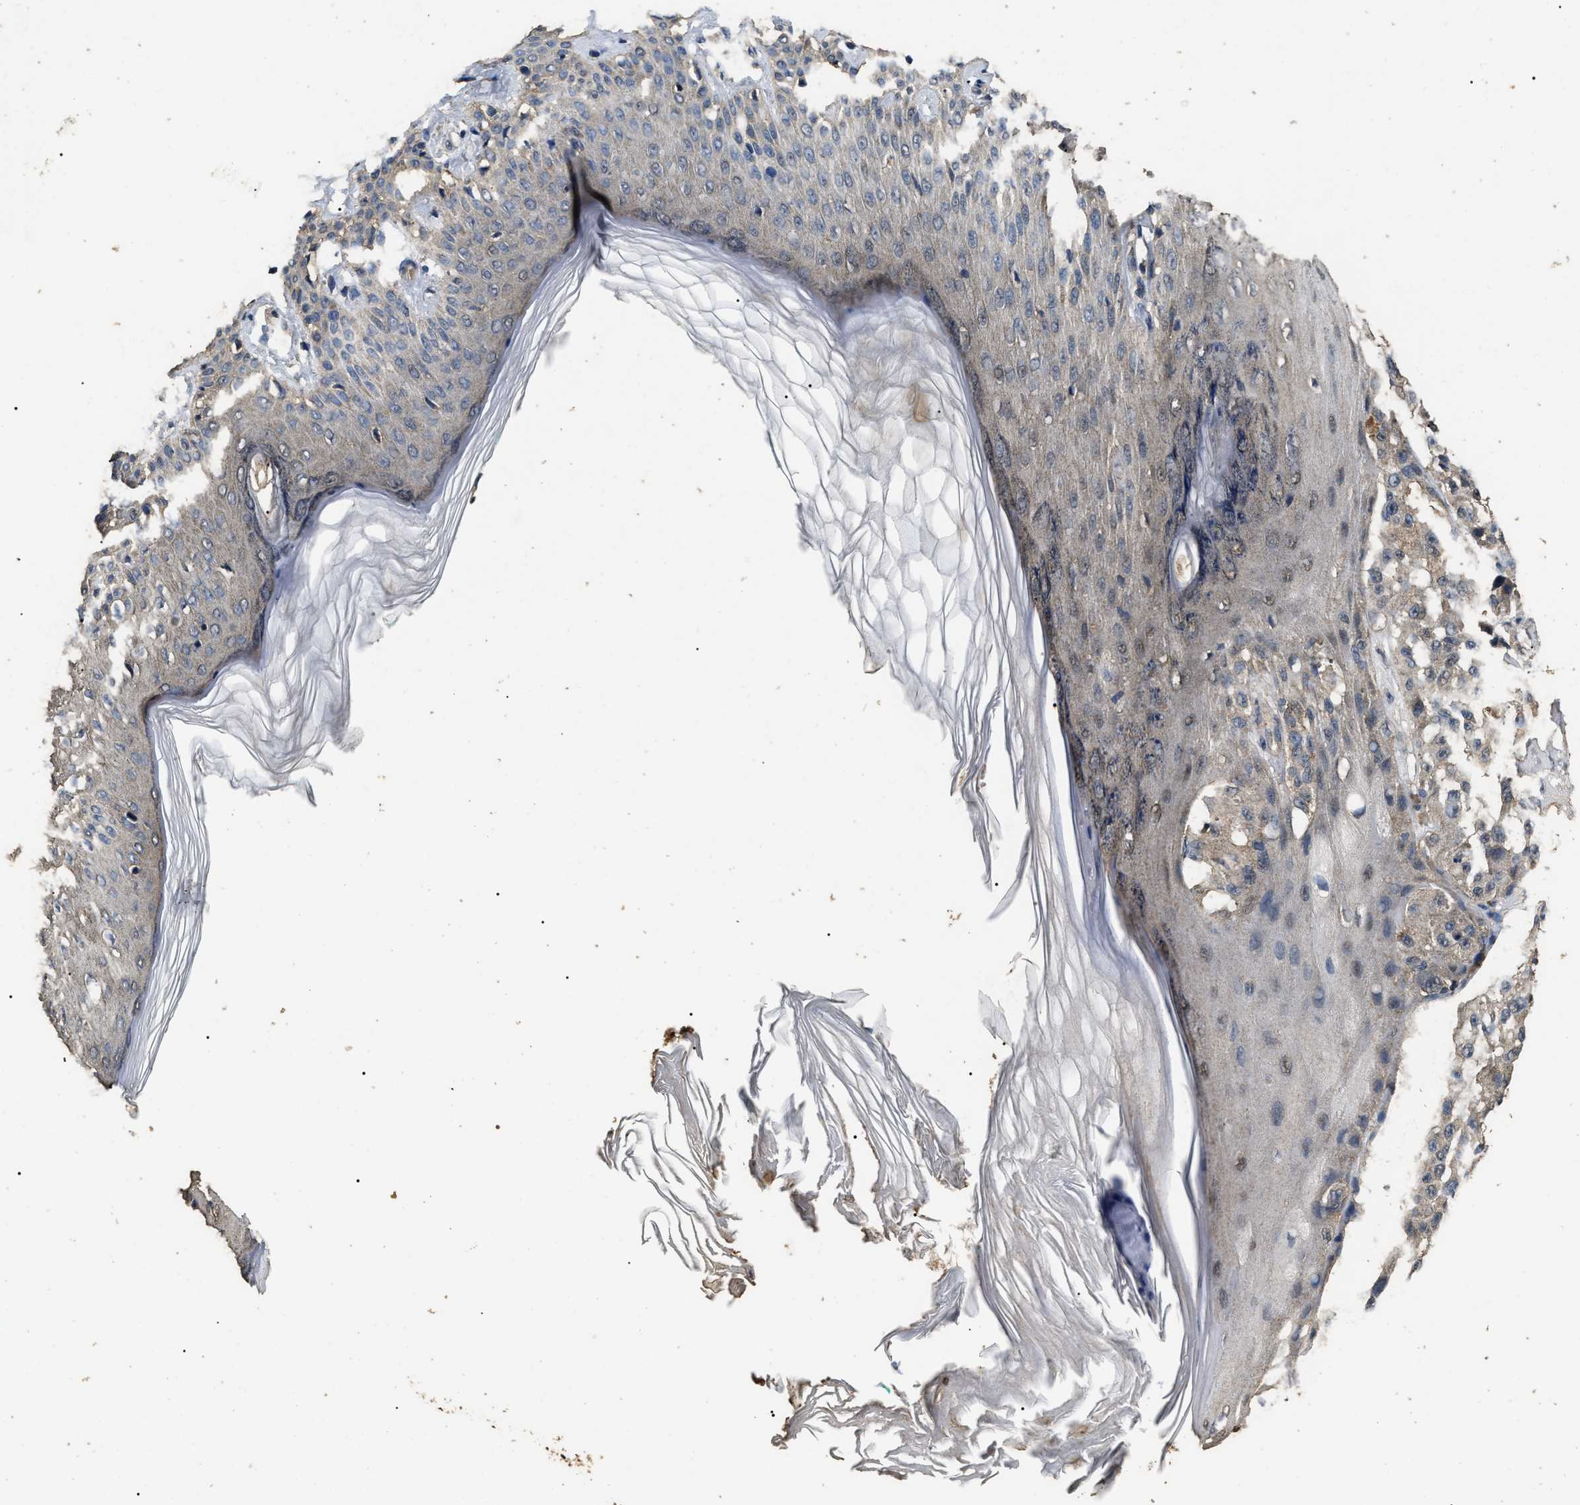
{"staining": {"intensity": "negative", "quantity": "none", "location": "none"}, "tissue": "melanoma", "cell_type": "Tumor cells", "image_type": "cancer", "snomed": [{"axis": "morphology", "description": "Malignant melanoma, NOS"}, {"axis": "topography", "description": "Skin"}], "caption": "This photomicrograph is of melanoma stained with IHC to label a protein in brown with the nuclei are counter-stained blue. There is no positivity in tumor cells.", "gene": "PSMD8", "patient": {"sex": "female", "age": 46}}